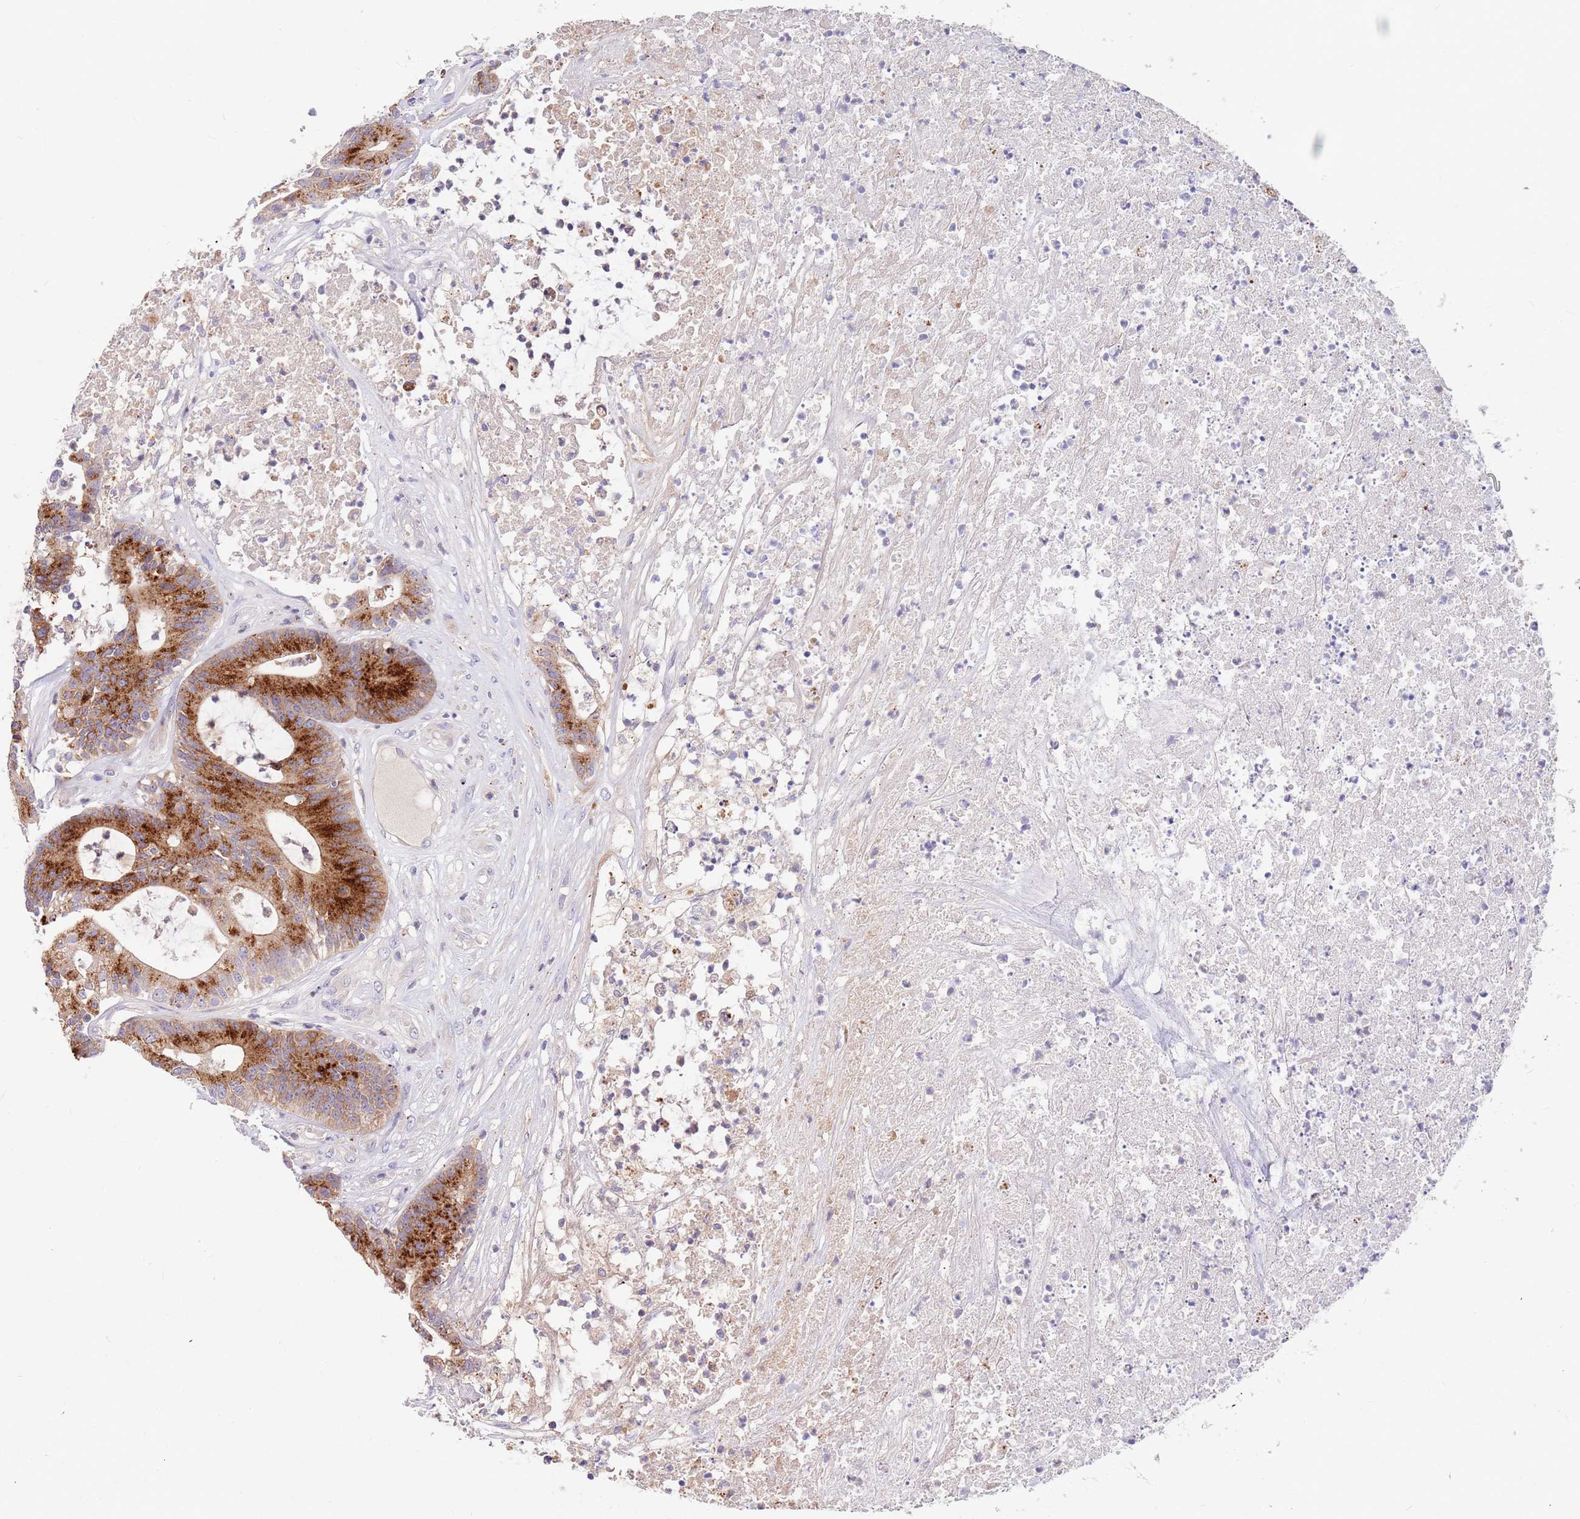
{"staining": {"intensity": "strong", "quantity": ">75%", "location": "cytoplasmic/membranous"}, "tissue": "colorectal cancer", "cell_type": "Tumor cells", "image_type": "cancer", "snomed": [{"axis": "morphology", "description": "Adenocarcinoma, NOS"}, {"axis": "topography", "description": "Colon"}], "caption": "This is a histology image of immunohistochemistry staining of colorectal adenocarcinoma, which shows strong positivity in the cytoplasmic/membranous of tumor cells.", "gene": "BORCS5", "patient": {"sex": "female", "age": 84}}